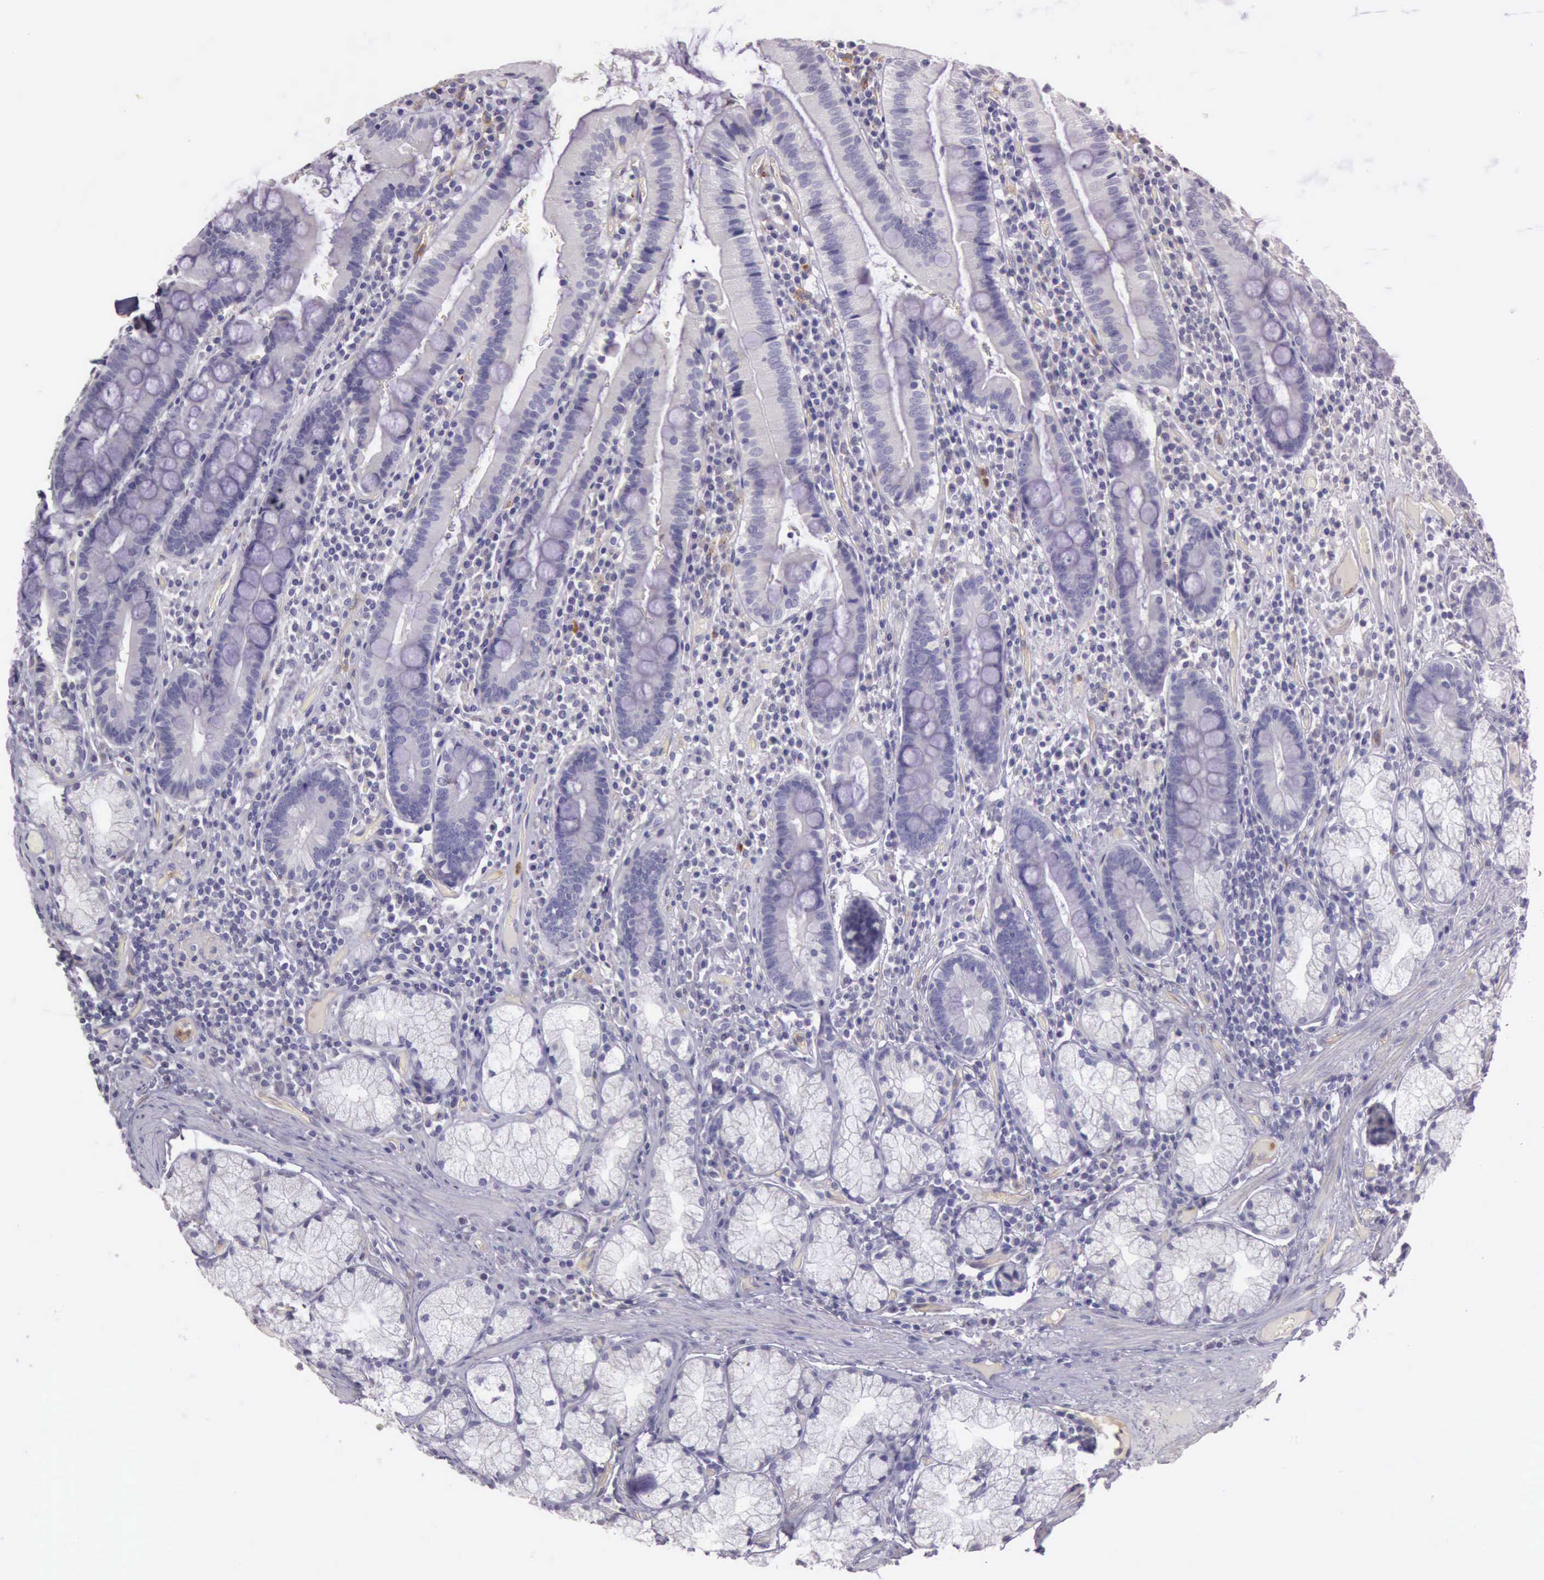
{"staining": {"intensity": "negative", "quantity": "none", "location": "none"}, "tissue": "duodenum", "cell_type": "Glandular cells", "image_type": "normal", "snomed": [{"axis": "morphology", "description": "Normal tissue, NOS"}, {"axis": "topography", "description": "Stomach, lower"}, {"axis": "topography", "description": "Duodenum"}], "caption": "DAB (3,3'-diaminobenzidine) immunohistochemical staining of benign human duodenum shows no significant staining in glandular cells.", "gene": "TCEANC", "patient": {"sex": "male", "age": 84}}